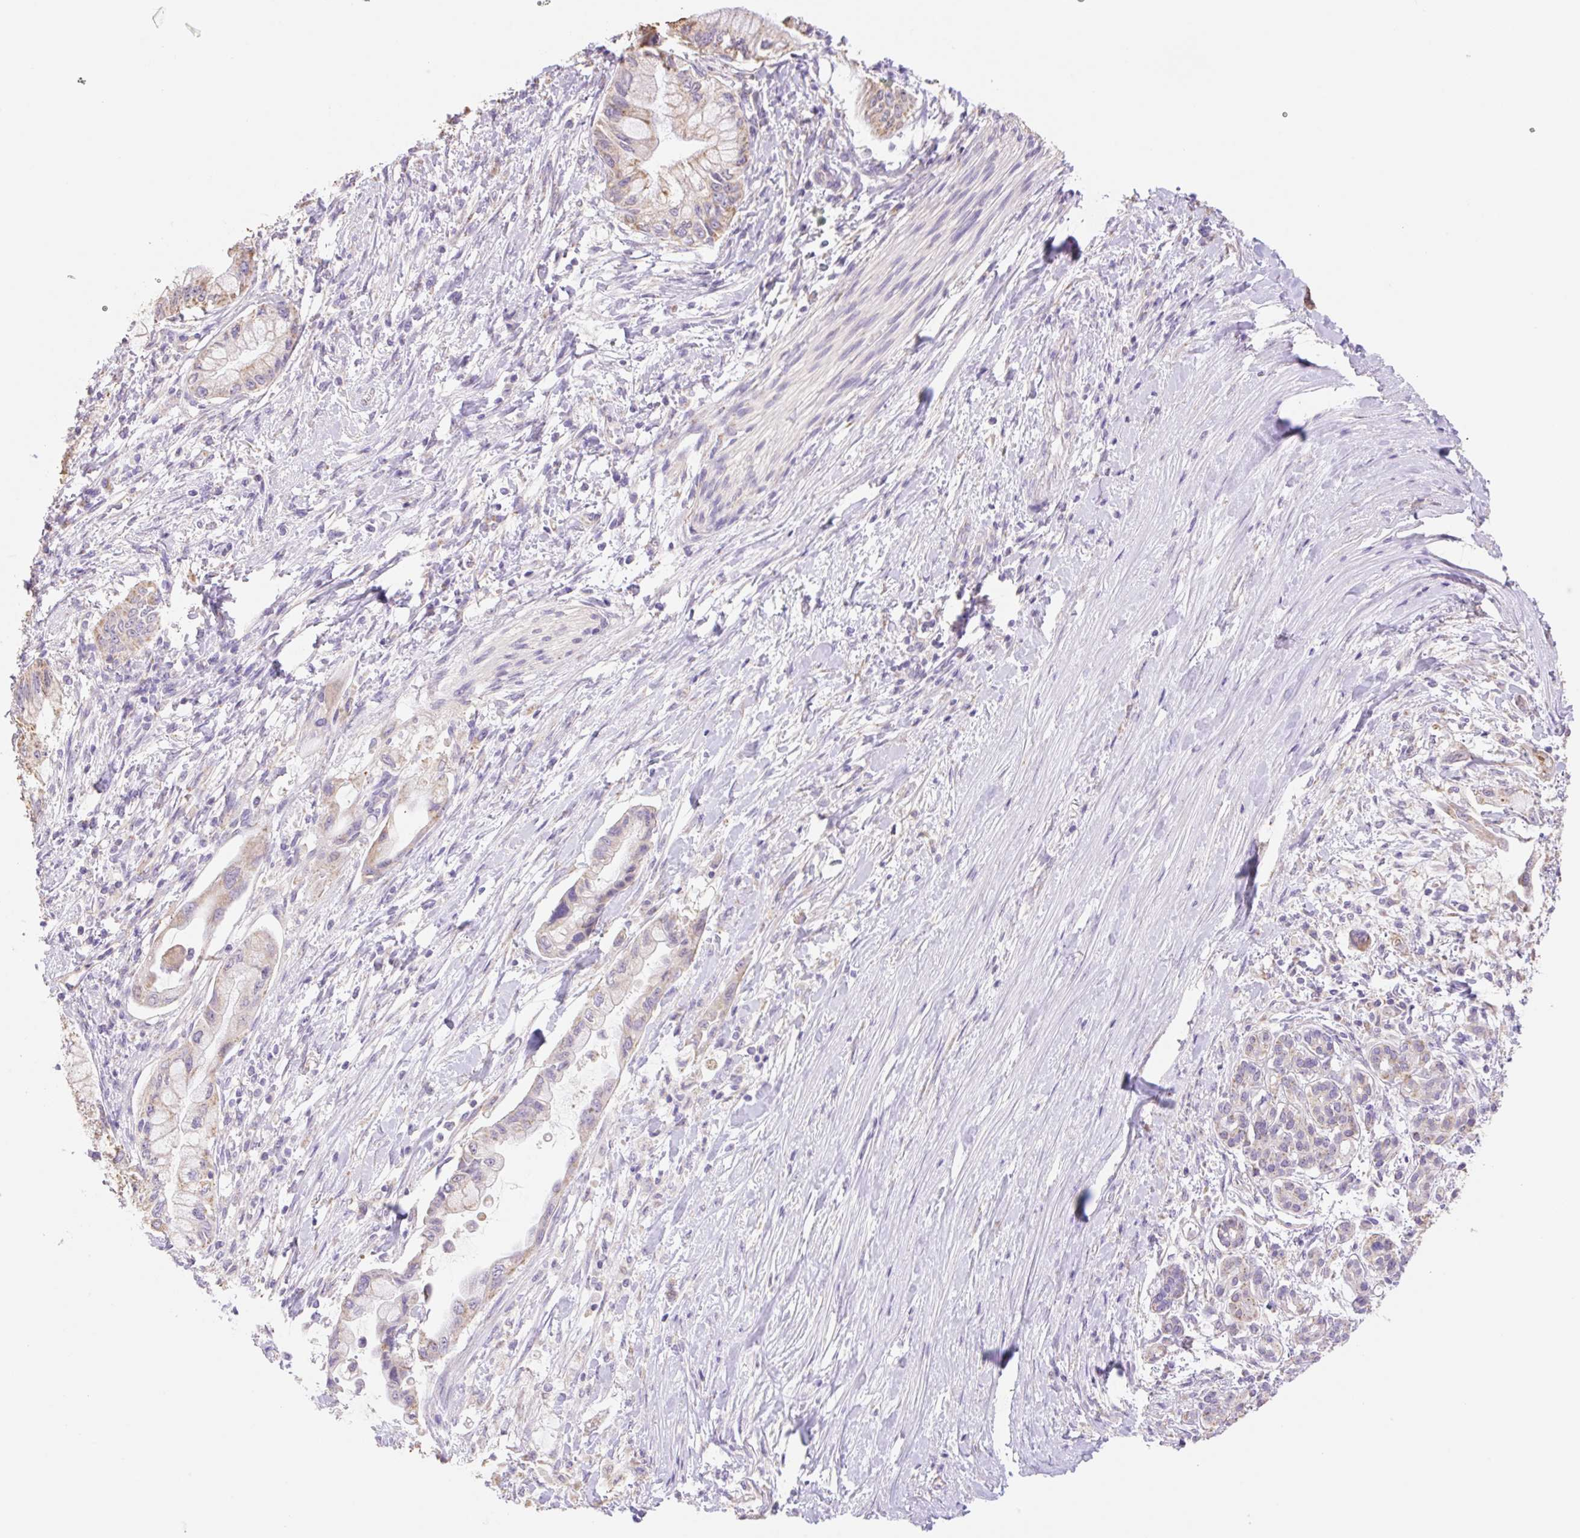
{"staining": {"intensity": "moderate", "quantity": "25%-75%", "location": "cytoplasmic/membranous"}, "tissue": "pancreatic cancer", "cell_type": "Tumor cells", "image_type": "cancer", "snomed": [{"axis": "morphology", "description": "Adenocarcinoma, NOS"}, {"axis": "topography", "description": "Pancreas"}], "caption": "IHC of adenocarcinoma (pancreatic) displays medium levels of moderate cytoplasmic/membranous expression in about 25%-75% of tumor cells.", "gene": "COPZ2", "patient": {"sex": "male", "age": 48}}